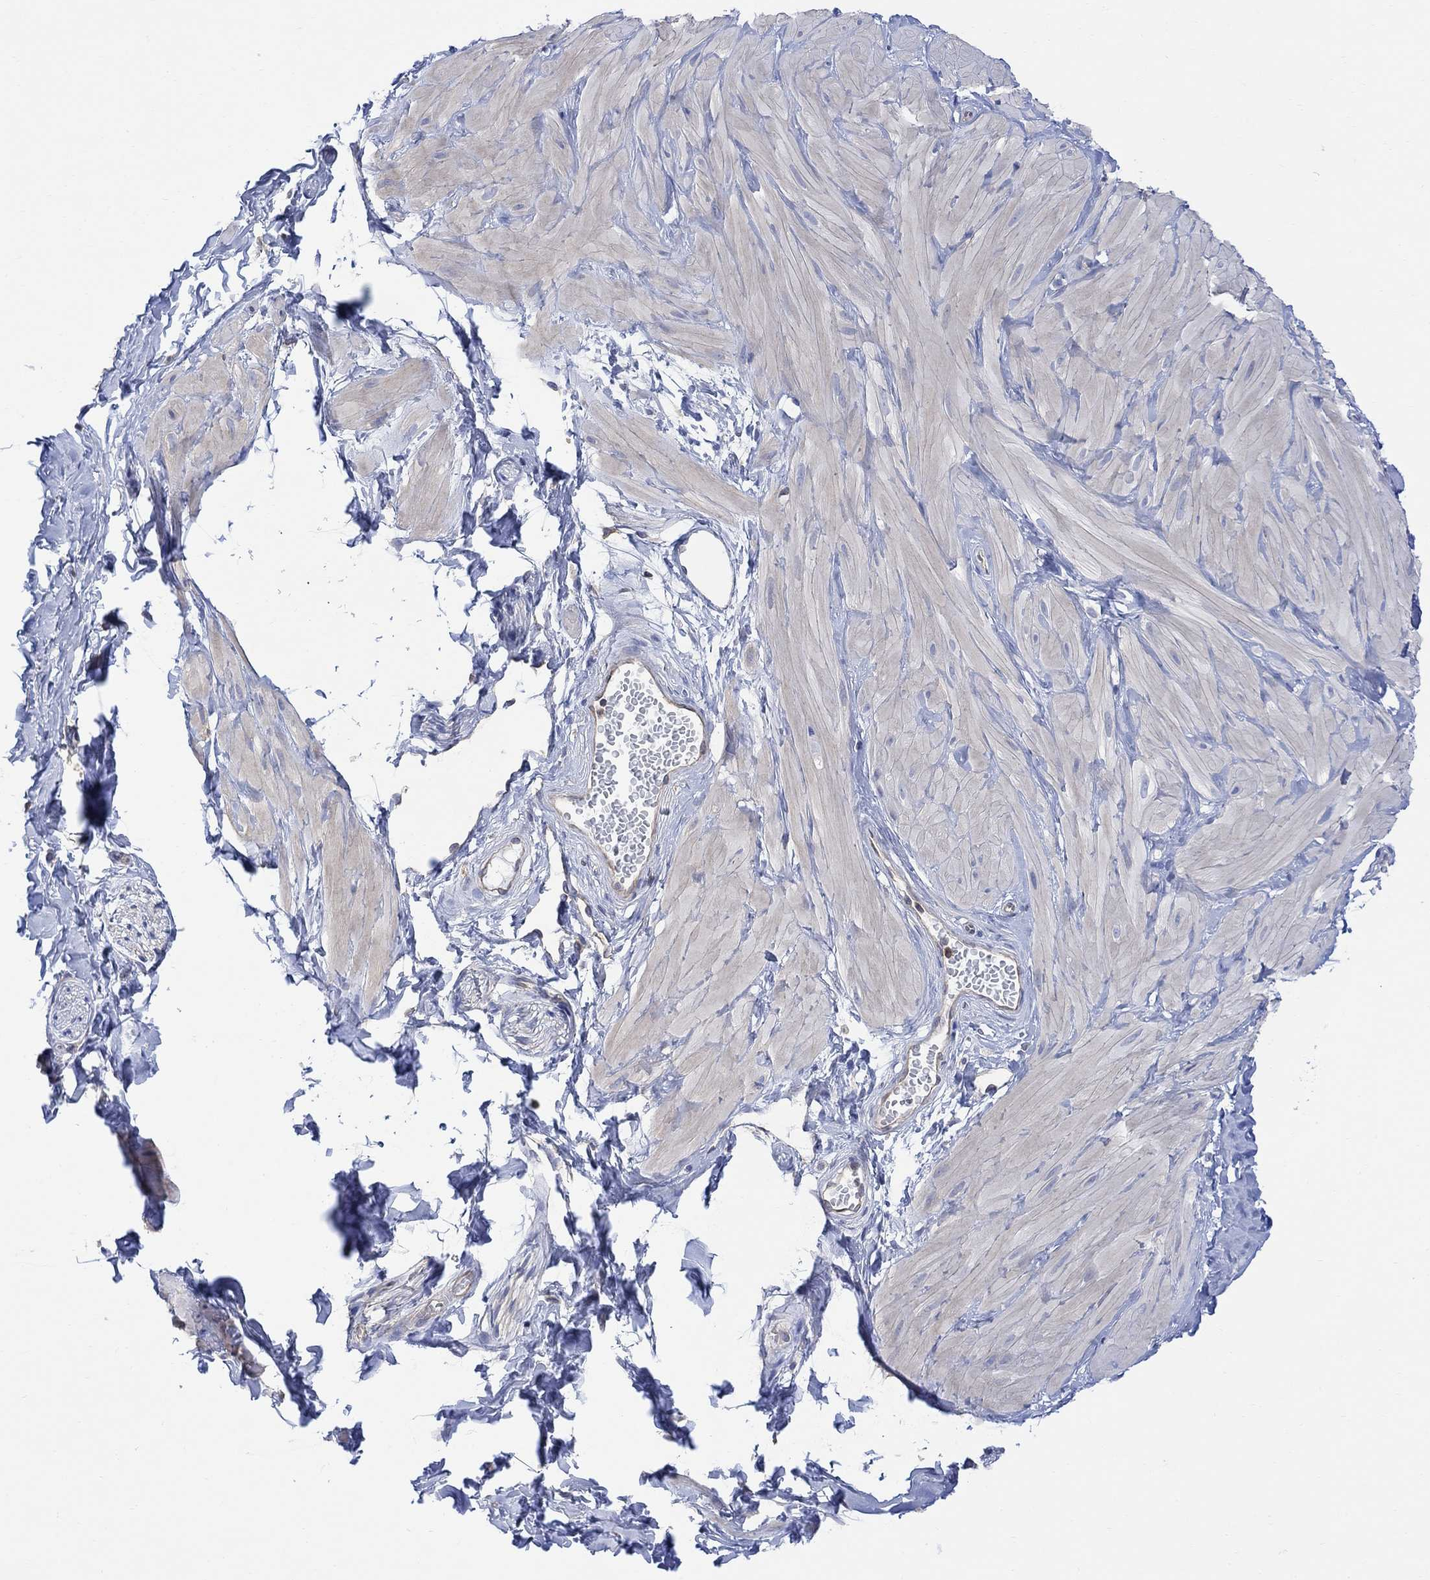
{"staining": {"intensity": "negative", "quantity": "none", "location": "none"}, "tissue": "adipose tissue", "cell_type": "Adipocytes", "image_type": "normal", "snomed": [{"axis": "morphology", "description": "Normal tissue, NOS"}, {"axis": "topography", "description": "Smooth muscle"}, {"axis": "topography", "description": "Peripheral nerve tissue"}], "caption": "This image is of normal adipose tissue stained with immunohistochemistry to label a protein in brown with the nuclei are counter-stained blue. There is no expression in adipocytes. (DAB IHC with hematoxylin counter stain).", "gene": "GBP5", "patient": {"sex": "male", "age": 22}}